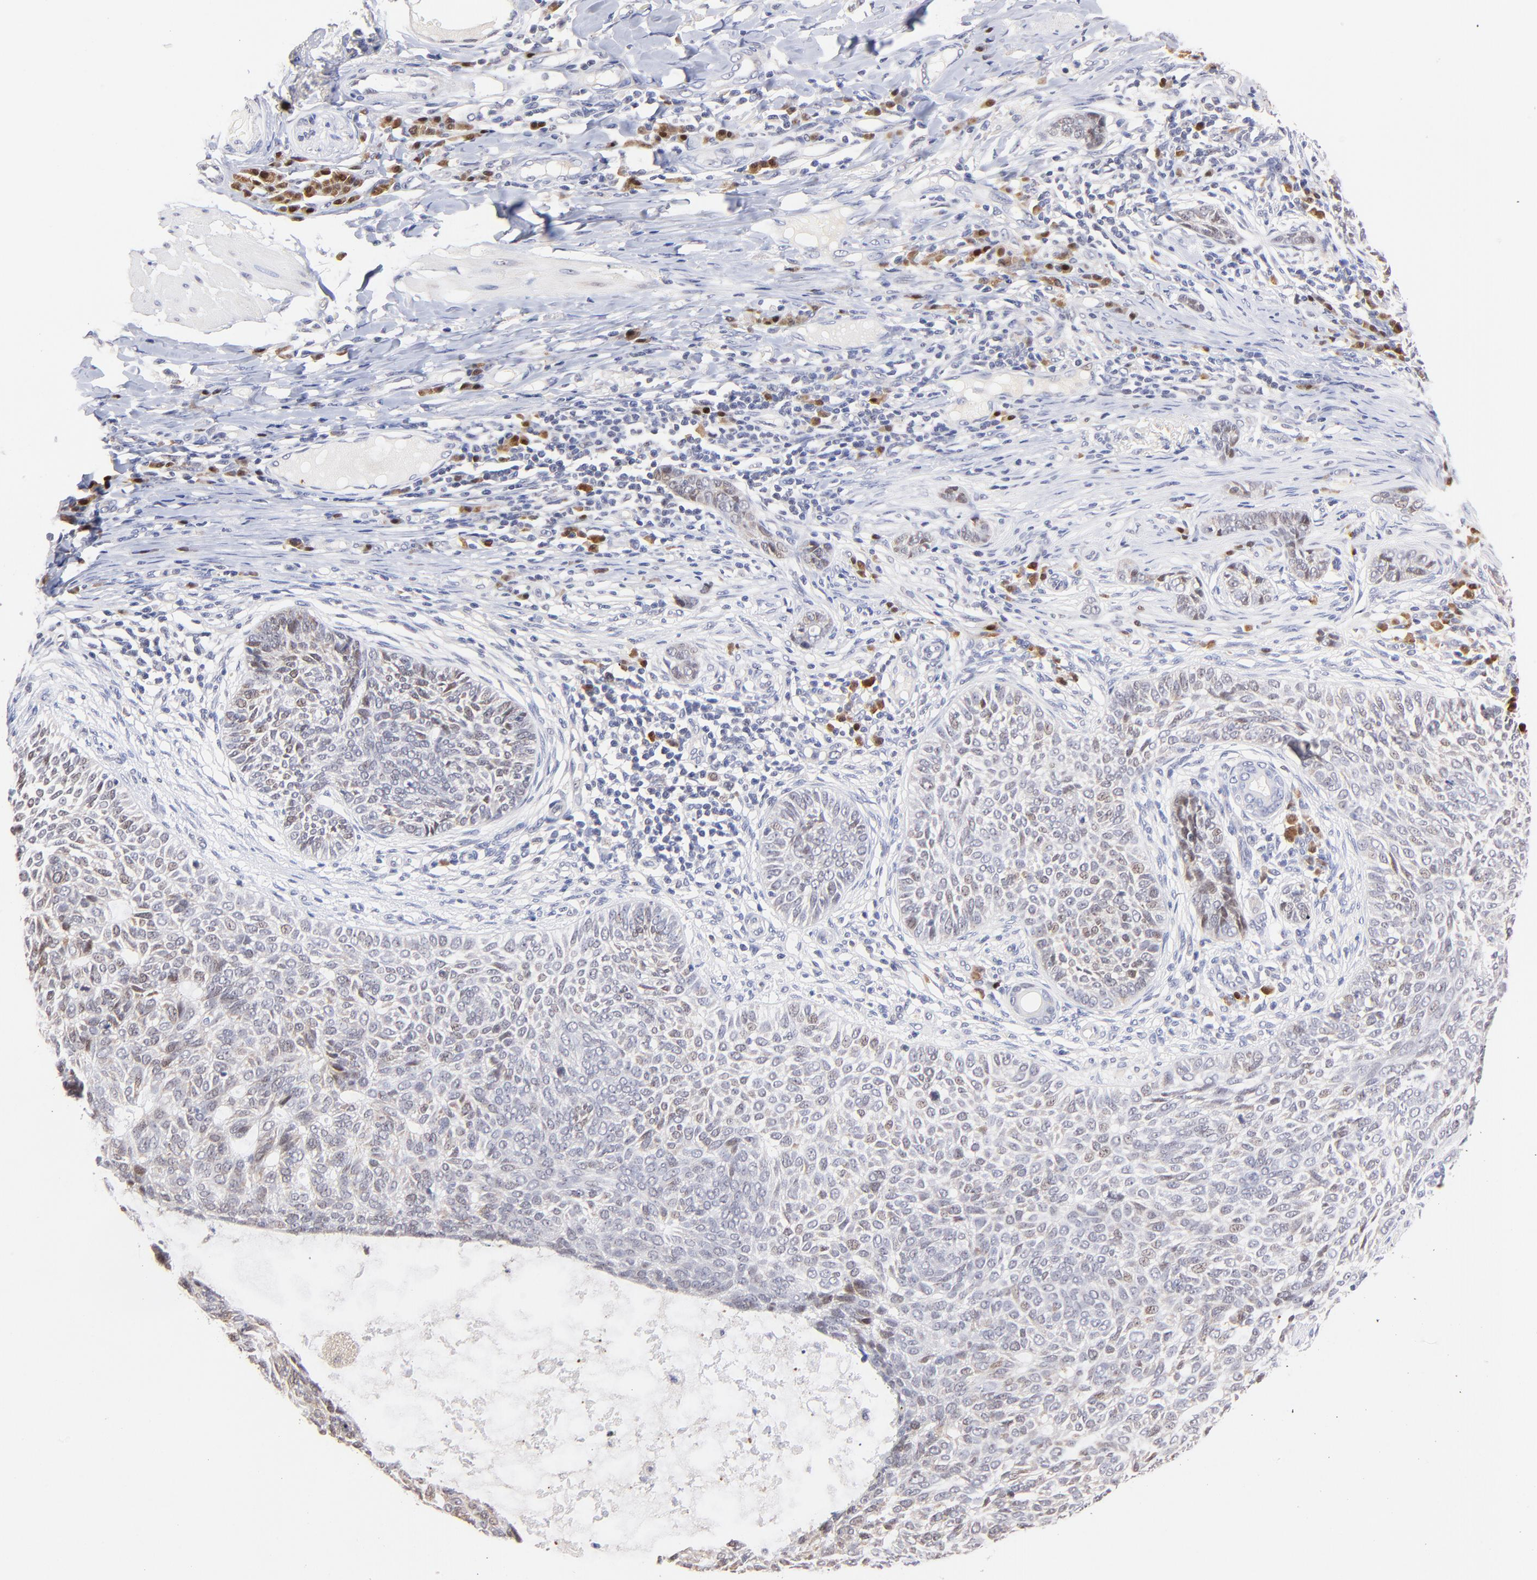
{"staining": {"intensity": "weak", "quantity": "<25%", "location": "nuclear"}, "tissue": "skin cancer", "cell_type": "Tumor cells", "image_type": "cancer", "snomed": [{"axis": "morphology", "description": "Basal cell carcinoma"}, {"axis": "topography", "description": "Skin"}], "caption": "Tumor cells show no significant positivity in basal cell carcinoma (skin).", "gene": "ZNF155", "patient": {"sex": "male", "age": 87}}